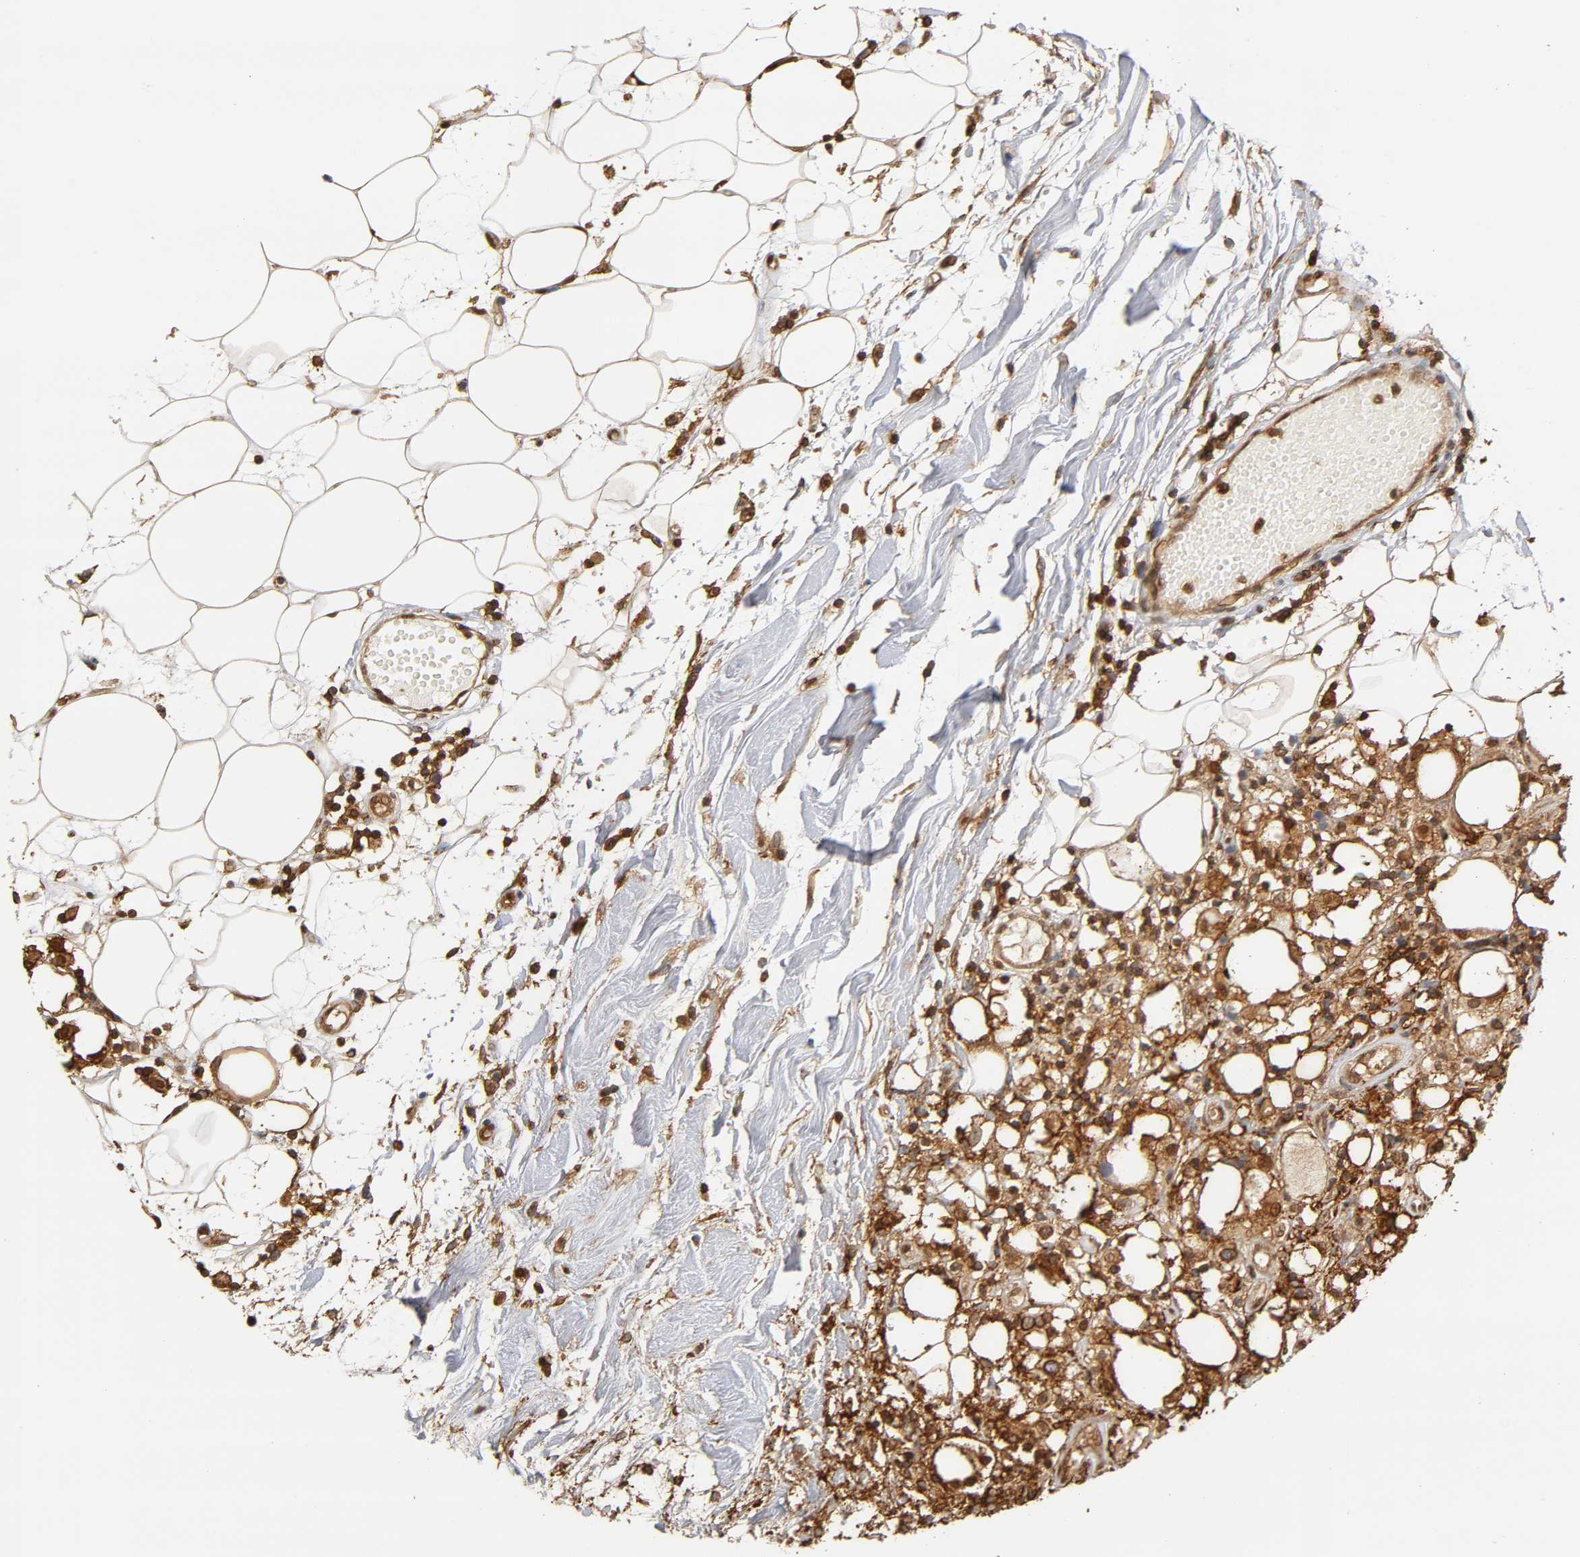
{"staining": {"intensity": "moderate", "quantity": ">75%", "location": "cytoplasmic/membranous,nuclear"}, "tissue": "thyroid cancer", "cell_type": "Tumor cells", "image_type": "cancer", "snomed": [{"axis": "morphology", "description": "Carcinoma, NOS"}, {"axis": "topography", "description": "Thyroid gland"}], "caption": "An image showing moderate cytoplasmic/membranous and nuclear positivity in approximately >75% of tumor cells in thyroid cancer (carcinoma), as visualized by brown immunohistochemical staining.", "gene": "ANXA11", "patient": {"sex": "female", "age": 77}}